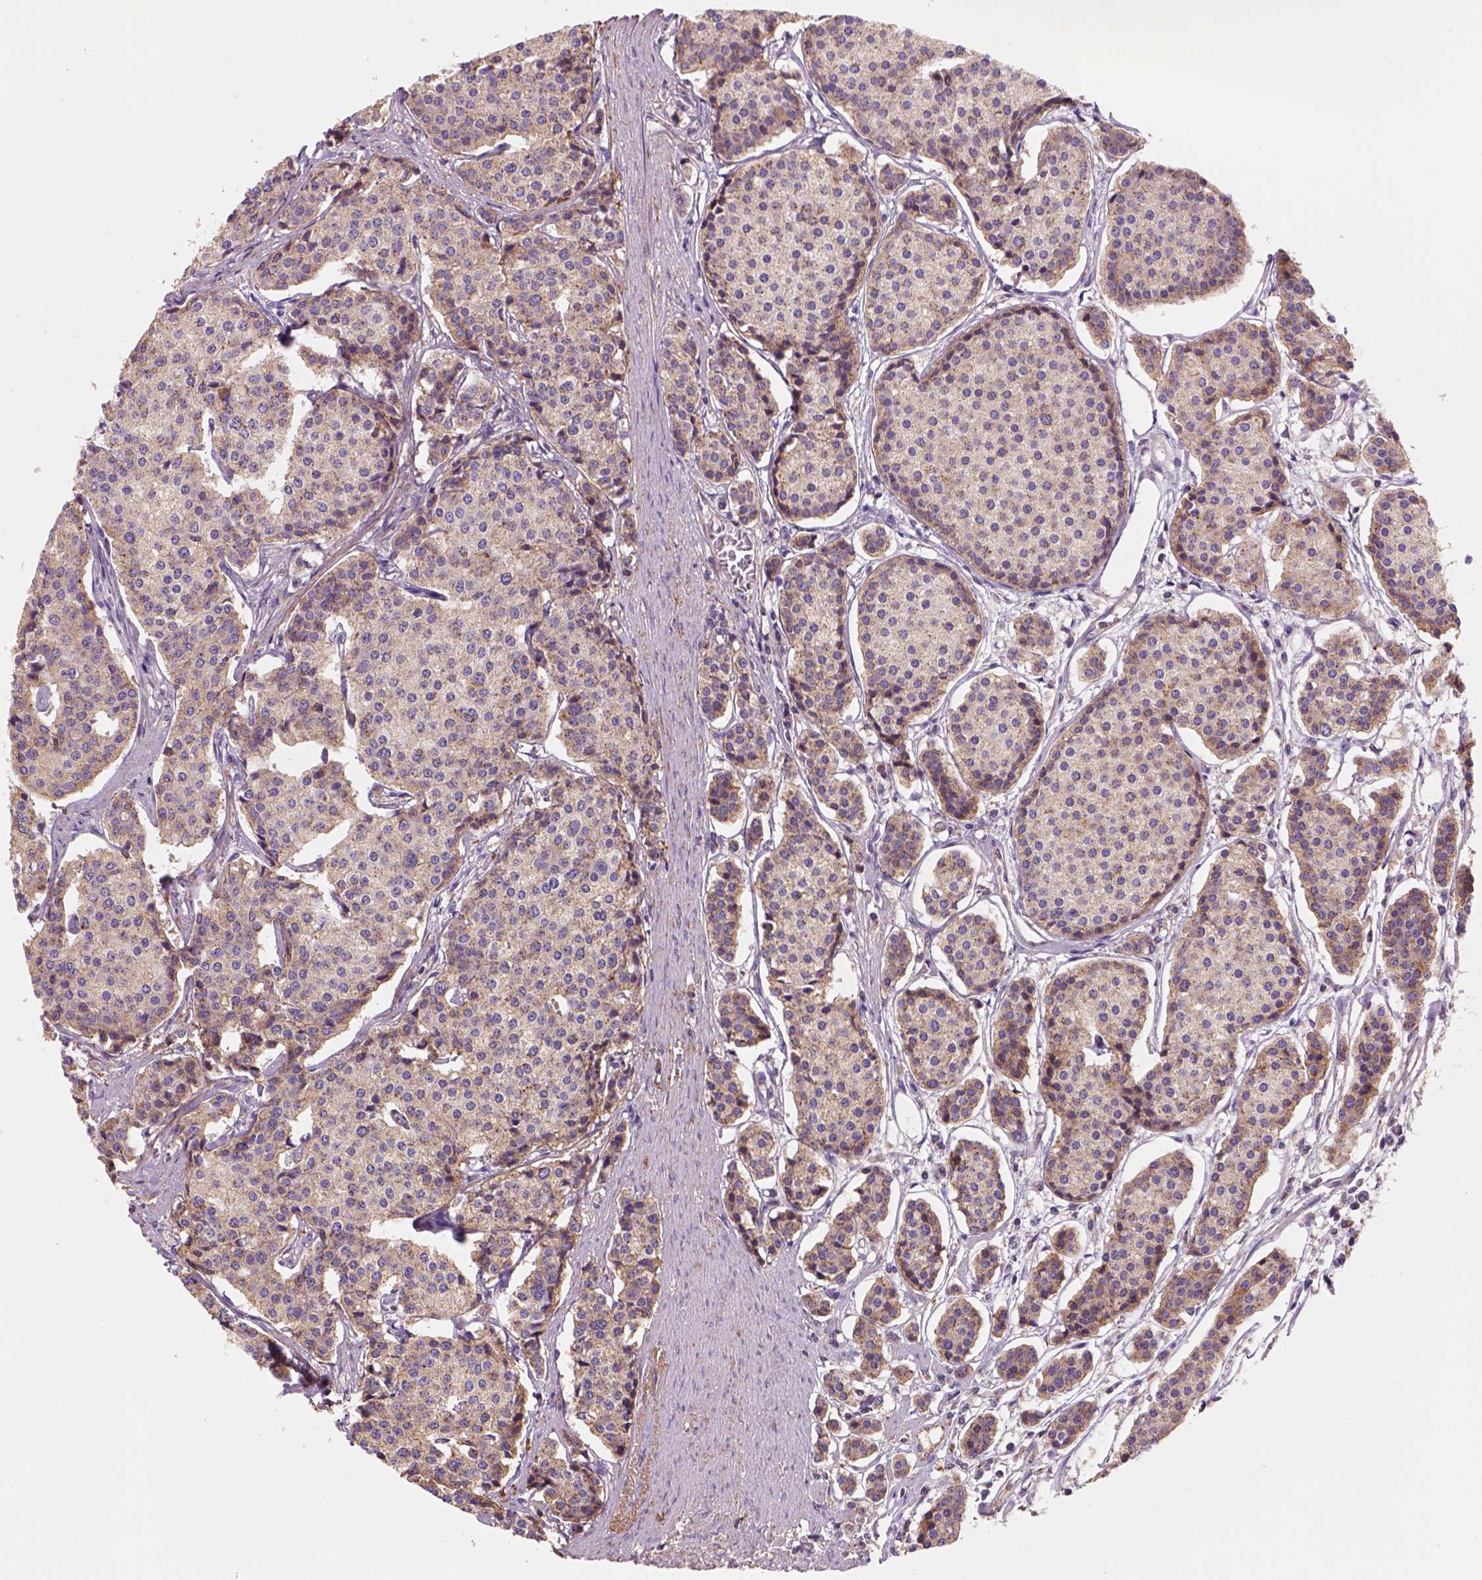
{"staining": {"intensity": "weak", "quantity": ">75%", "location": "cytoplasmic/membranous"}, "tissue": "carcinoid", "cell_type": "Tumor cells", "image_type": "cancer", "snomed": [{"axis": "morphology", "description": "Carcinoid, malignant, NOS"}, {"axis": "topography", "description": "Small intestine"}], "caption": "Weak cytoplasmic/membranous protein expression is seen in about >75% of tumor cells in carcinoid. The protein of interest is stained brown, and the nuclei are stained in blue (DAB (3,3'-diaminobenzidine) IHC with brightfield microscopy, high magnification).", "gene": "WARS2", "patient": {"sex": "female", "age": 65}}